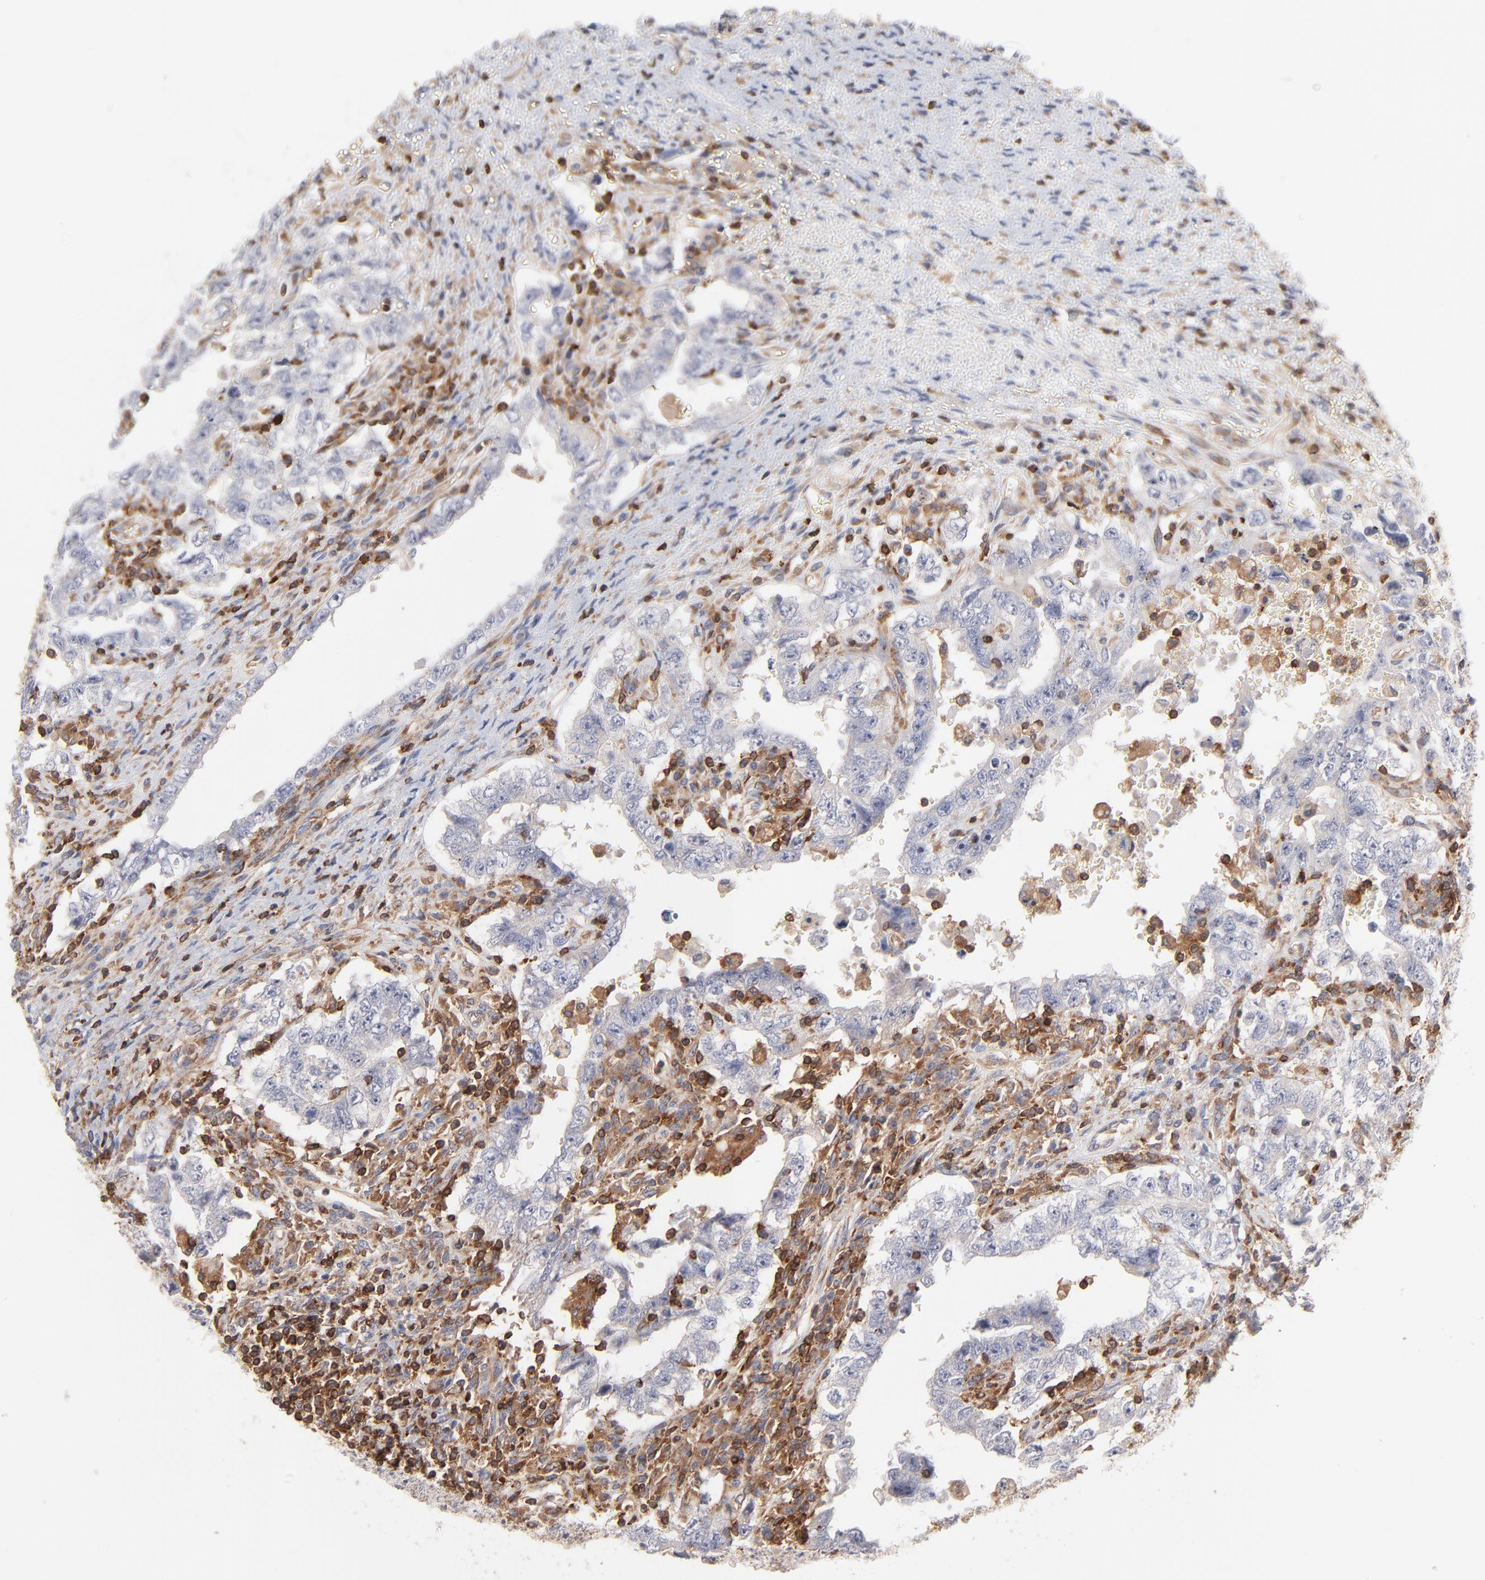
{"staining": {"intensity": "negative", "quantity": "none", "location": "none"}, "tissue": "testis cancer", "cell_type": "Tumor cells", "image_type": "cancer", "snomed": [{"axis": "morphology", "description": "Carcinoma, Embryonal, NOS"}, {"axis": "topography", "description": "Testis"}], "caption": "Immunohistochemistry of testis cancer shows no staining in tumor cells.", "gene": "WIPF1", "patient": {"sex": "male", "age": 26}}